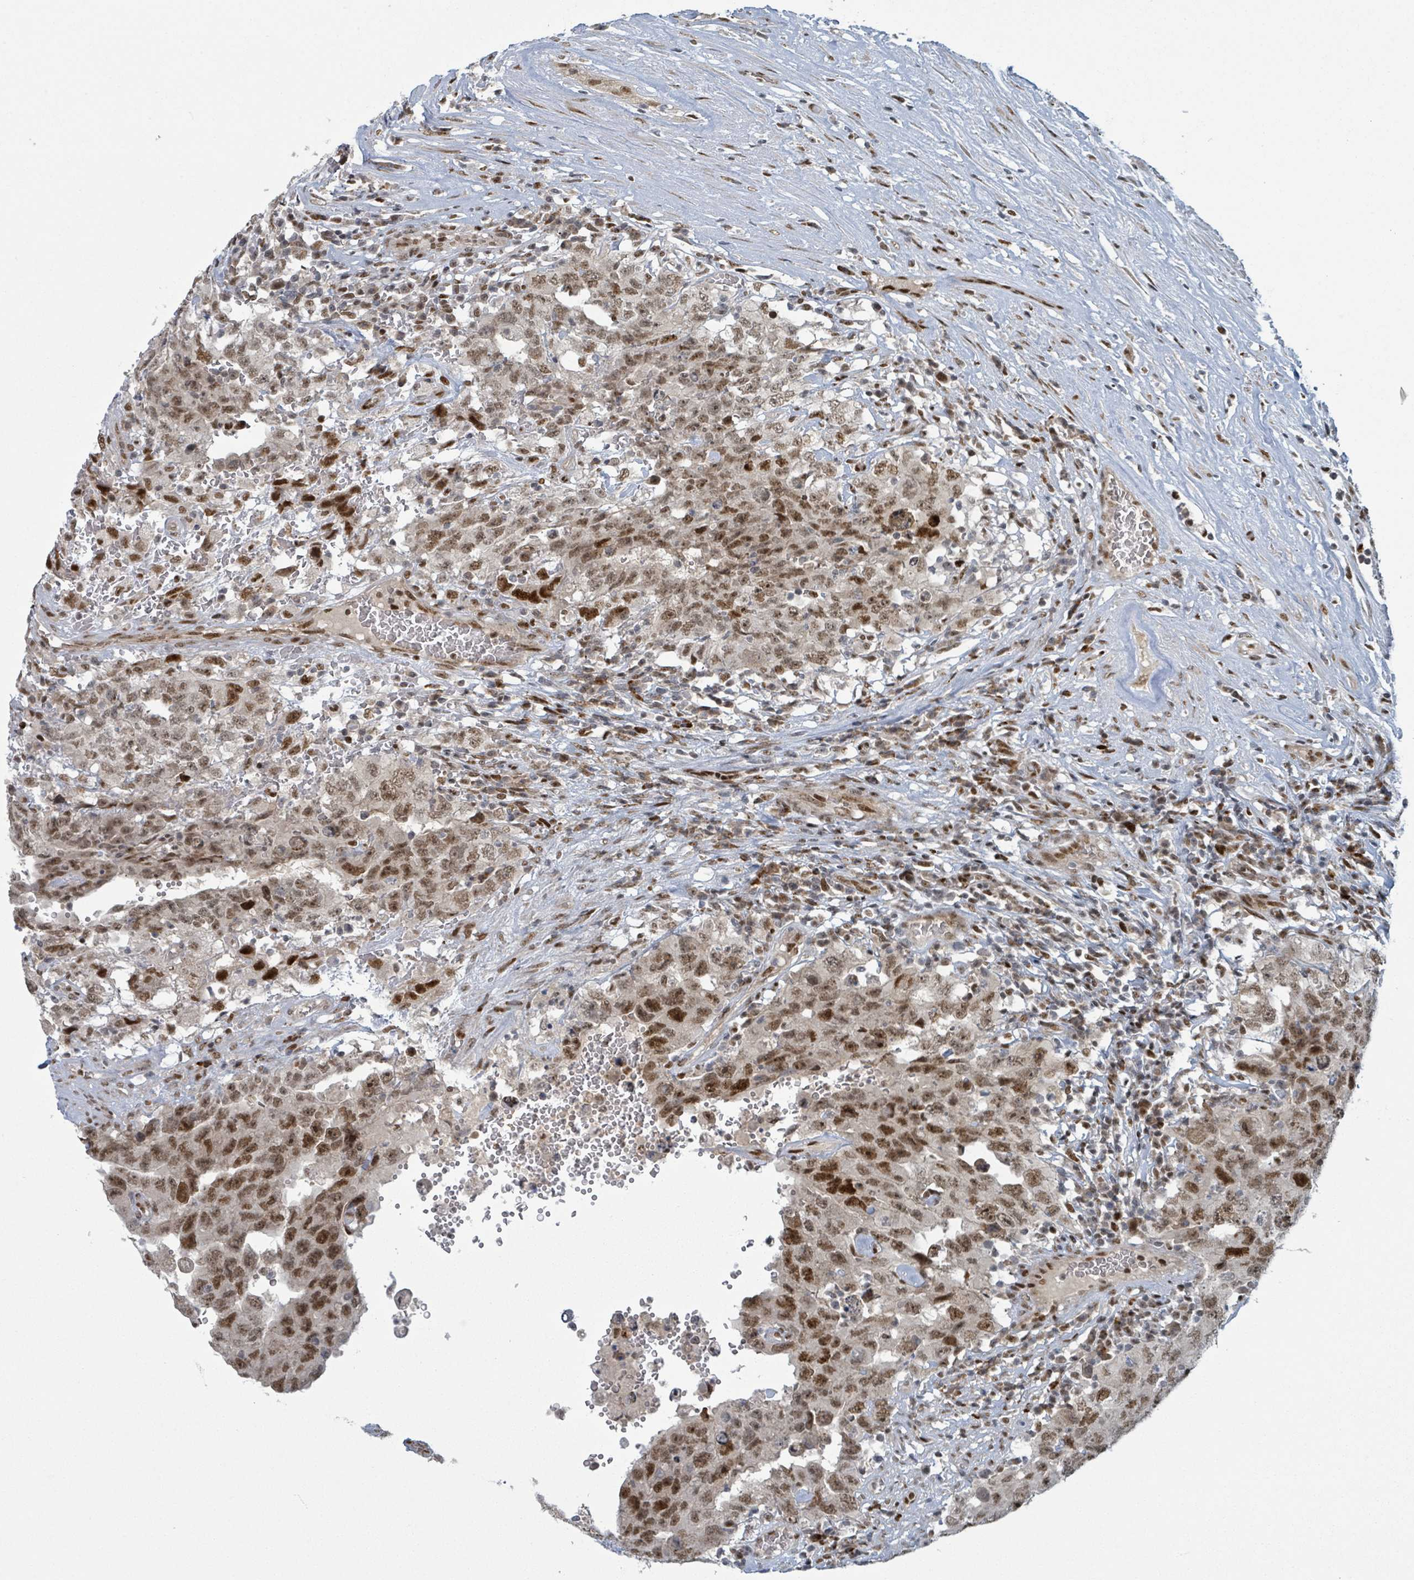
{"staining": {"intensity": "moderate", "quantity": ">75%", "location": "nuclear"}, "tissue": "testis cancer", "cell_type": "Tumor cells", "image_type": "cancer", "snomed": [{"axis": "morphology", "description": "Carcinoma, Embryonal, NOS"}, {"axis": "topography", "description": "Testis"}], "caption": "Immunohistochemistry of testis cancer (embryonal carcinoma) exhibits medium levels of moderate nuclear positivity in about >75% of tumor cells.", "gene": "KLF3", "patient": {"sex": "male", "age": 26}}